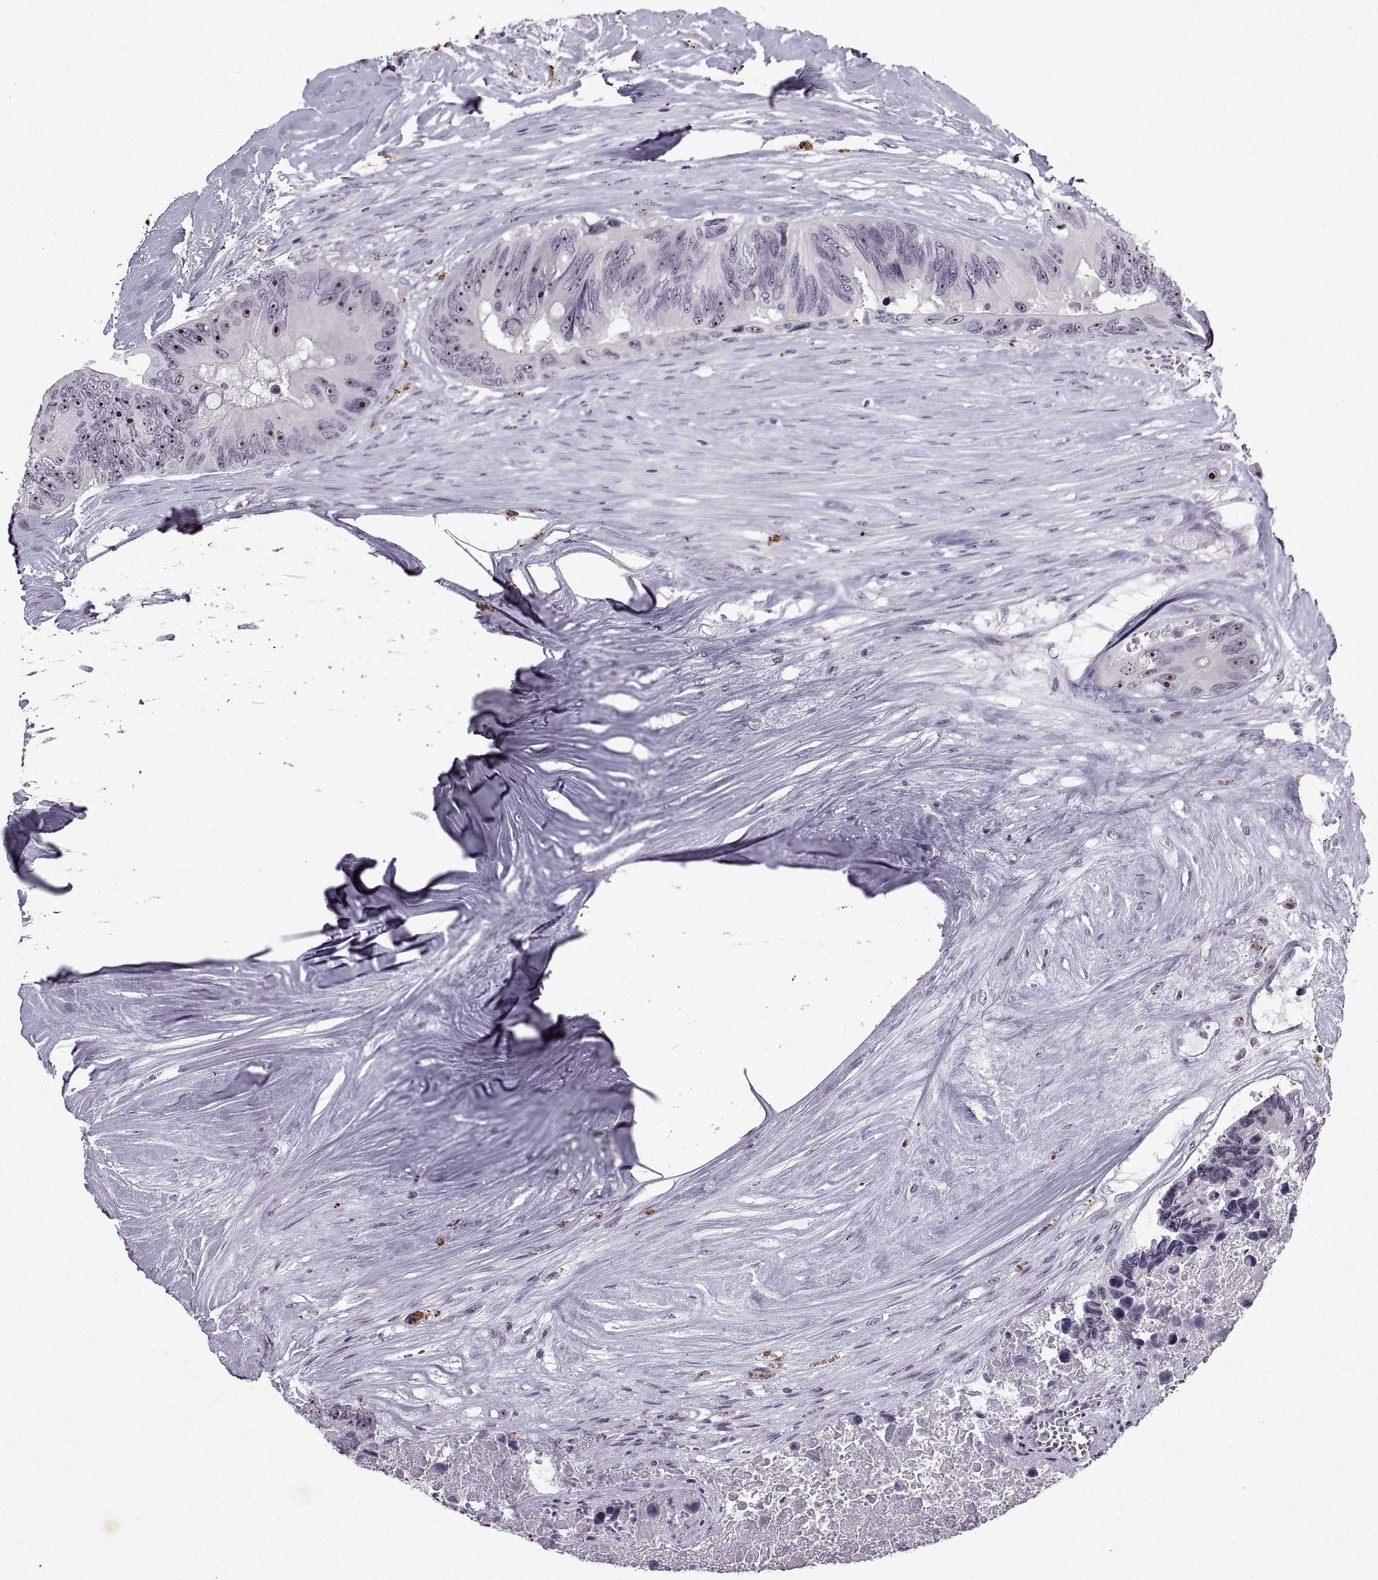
{"staining": {"intensity": "strong", "quantity": "25%-75%", "location": "nuclear"}, "tissue": "colorectal cancer", "cell_type": "Tumor cells", "image_type": "cancer", "snomed": [{"axis": "morphology", "description": "Adenocarcinoma, NOS"}, {"axis": "topography", "description": "Colon"}], "caption": "Protein expression by IHC shows strong nuclear expression in about 25%-75% of tumor cells in colorectal cancer.", "gene": "SINHCAF", "patient": {"sex": "female", "age": 48}}